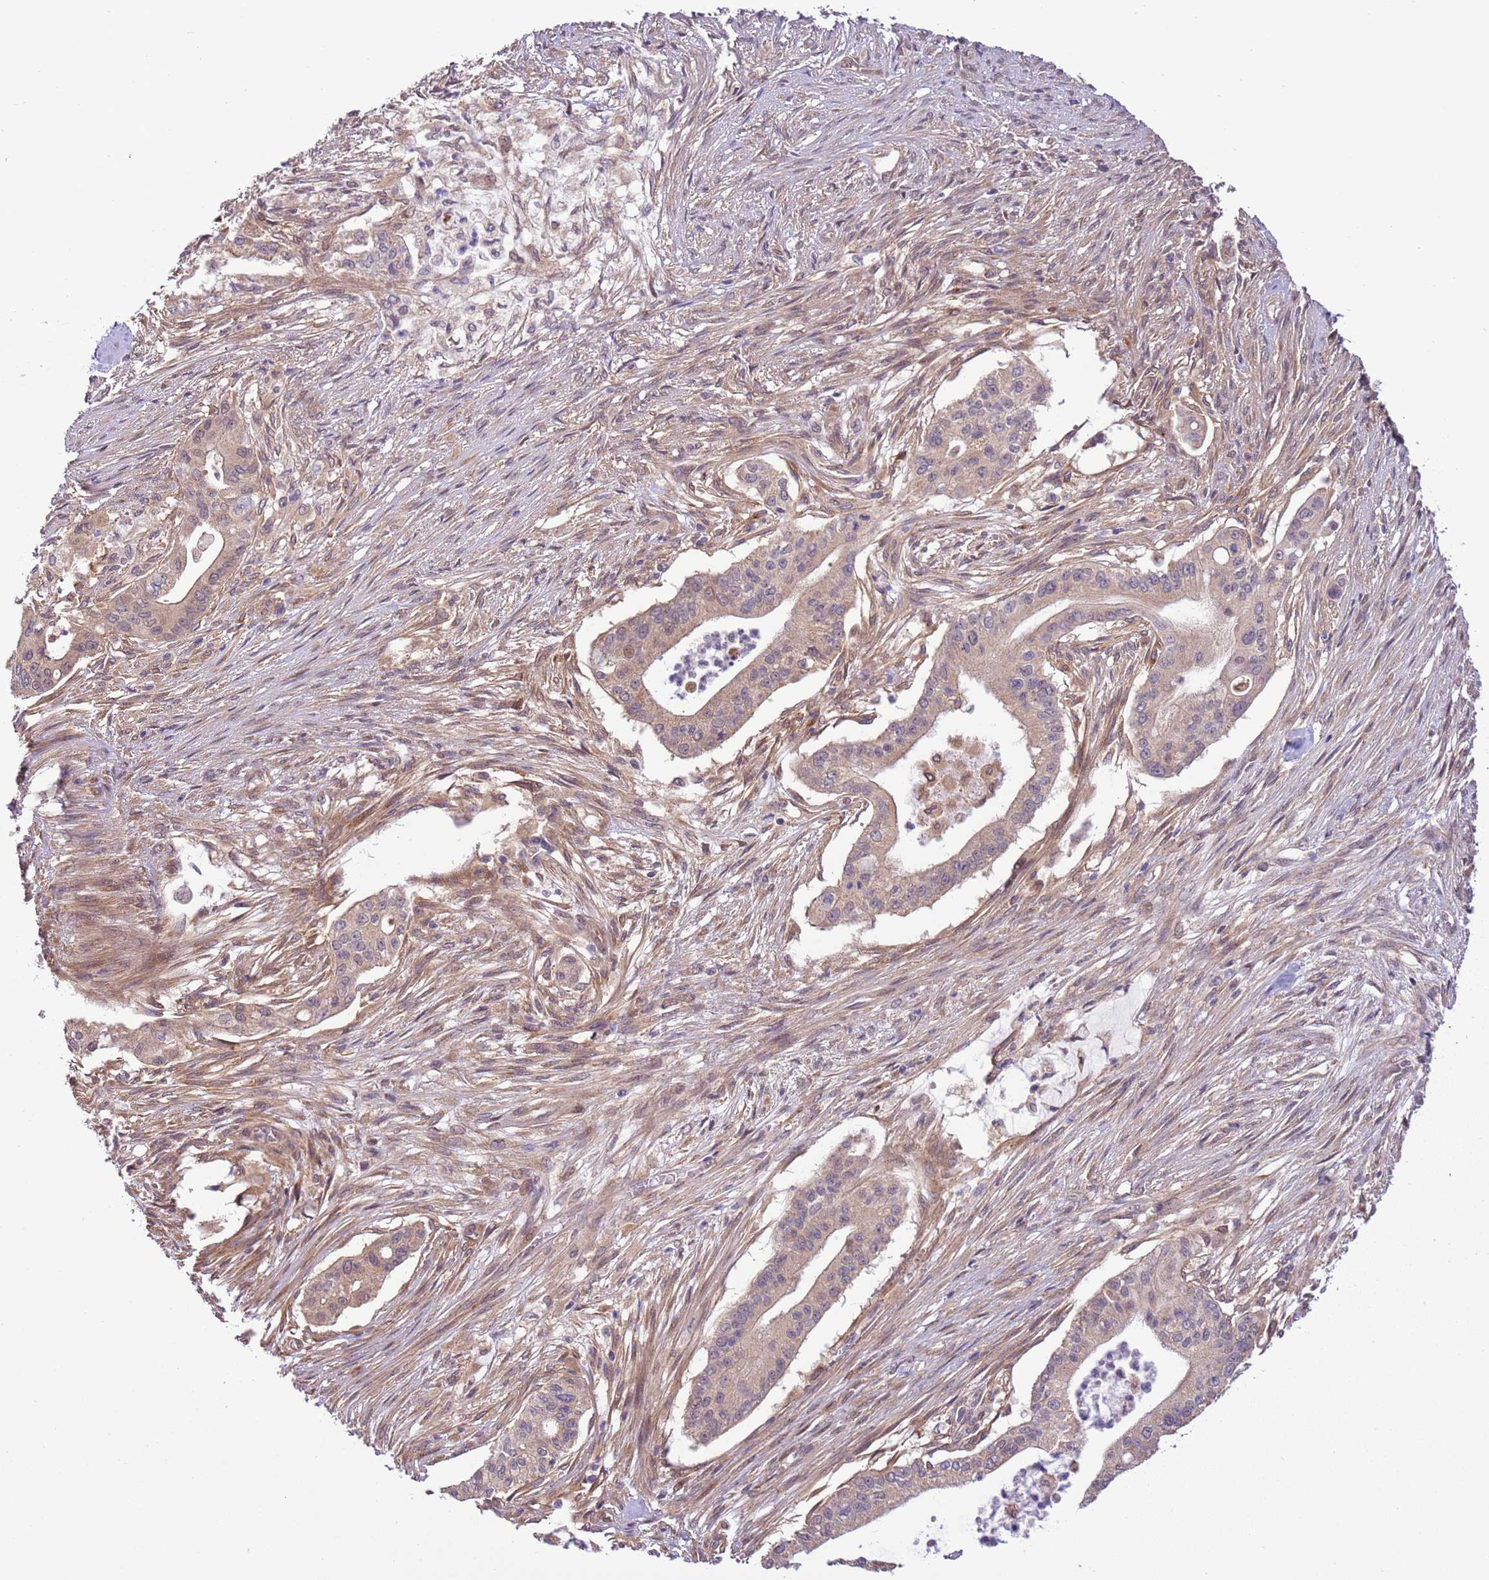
{"staining": {"intensity": "moderate", "quantity": "25%-75%", "location": "cytoplasmic/membranous"}, "tissue": "pancreatic cancer", "cell_type": "Tumor cells", "image_type": "cancer", "snomed": [{"axis": "morphology", "description": "Adenocarcinoma, NOS"}, {"axis": "topography", "description": "Pancreas"}], "caption": "High-magnification brightfield microscopy of adenocarcinoma (pancreatic) stained with DAB (brown) and counterstained with hematoxylin (blue). tumor cells exhibit moderate cytoplasmic/membranous positivity is identified in about25%-75% of cells. The staining was performed using DAB (3,3'-diaminobenzidine) to visualize the protein expression in brown, while the nuclei were stained in blue with hematoxylin (Magnification: 20x).", "gene": "SCARA3", "patient": {"sex": "male", "age": 46}}